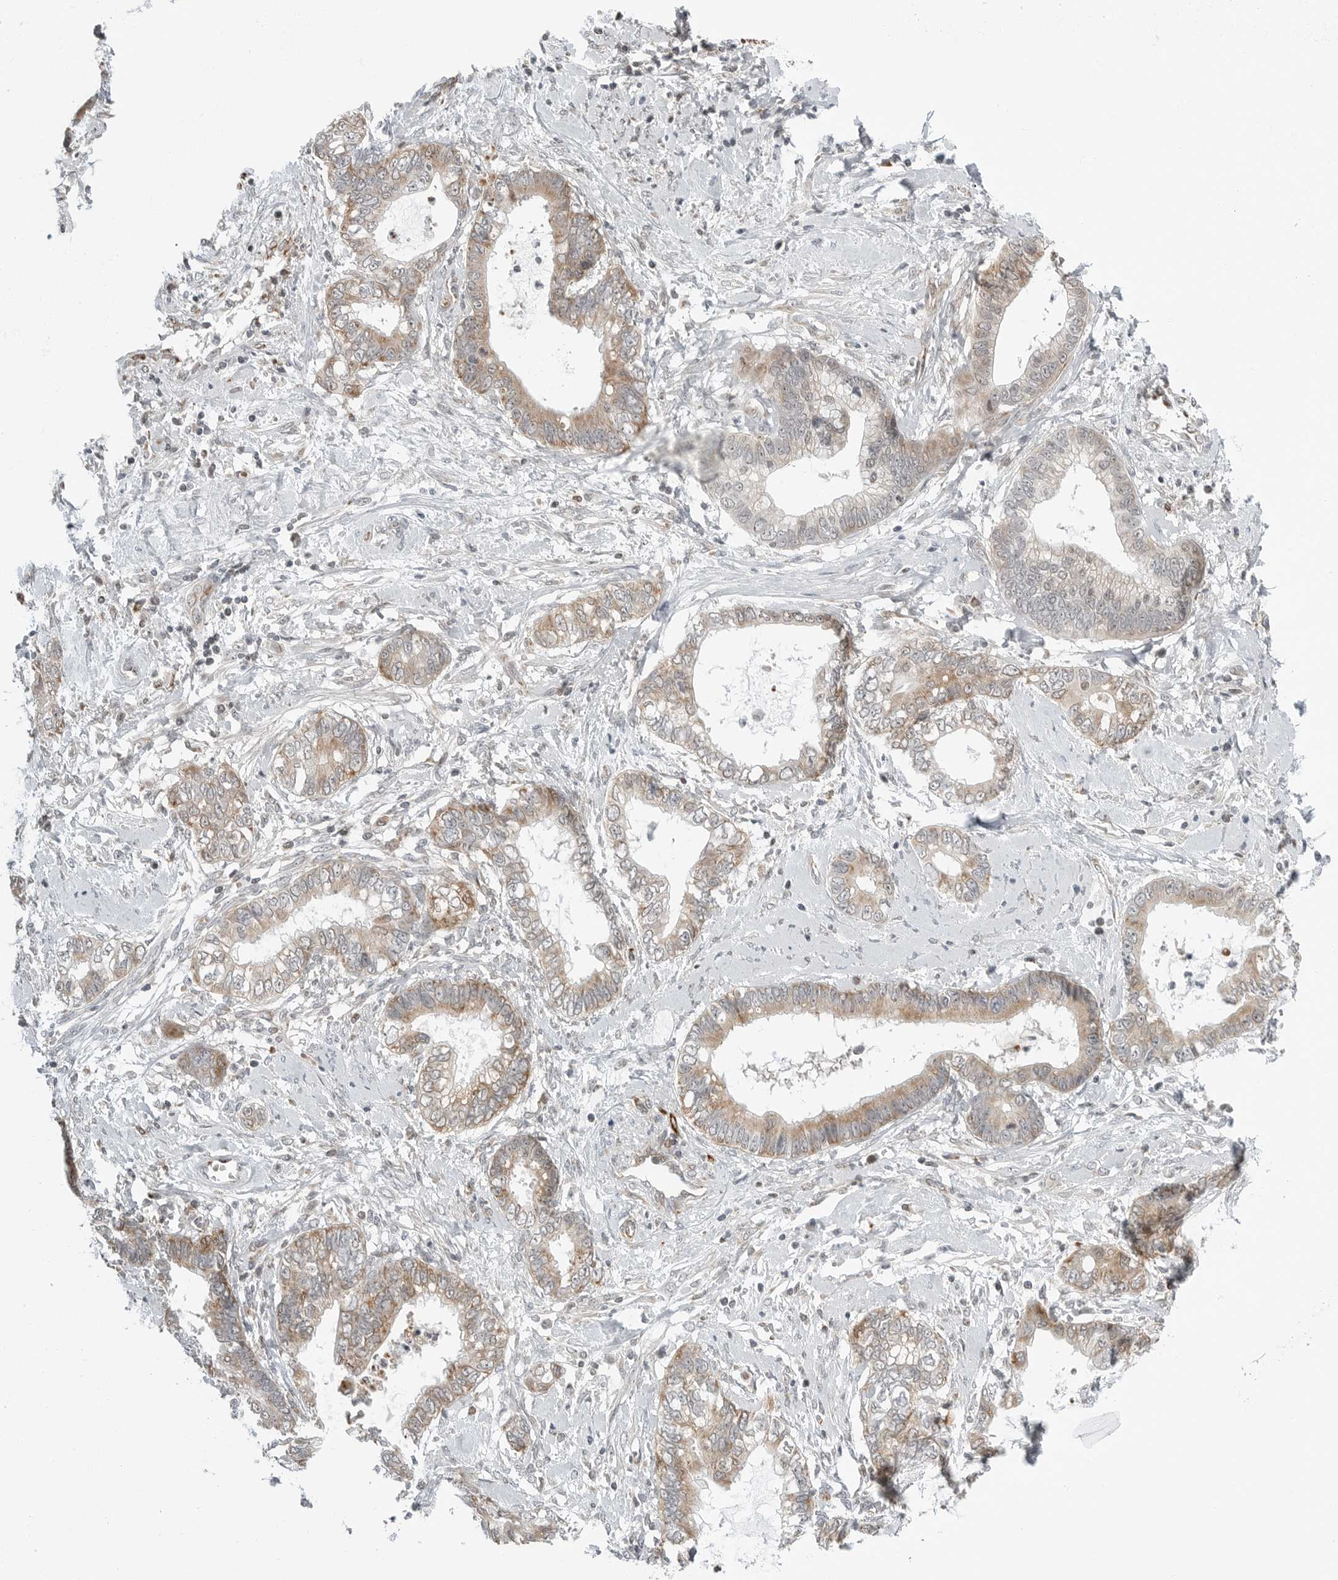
{"staining": {"intensity": "weak", "quantity": ">75%", "location": "cytoplasmic/membranous"}, "tissue": "cervical cancer", "cell_type": "Tumor cells", "image_type": "cancer", "snomed": [{"axis": "morphology", "description": "Adenocarcinoma, NOS"}, {"axis": "topography", "description": "Cervix"}], "caption": "Brown immunohistochemical staining in adenocarcinoma (cervical) shows weak cytoplasmic/membranous expression in about >75% of tumor cells.", "gene": "PEX2", "patient": {"sex": "female", "age": 44}}